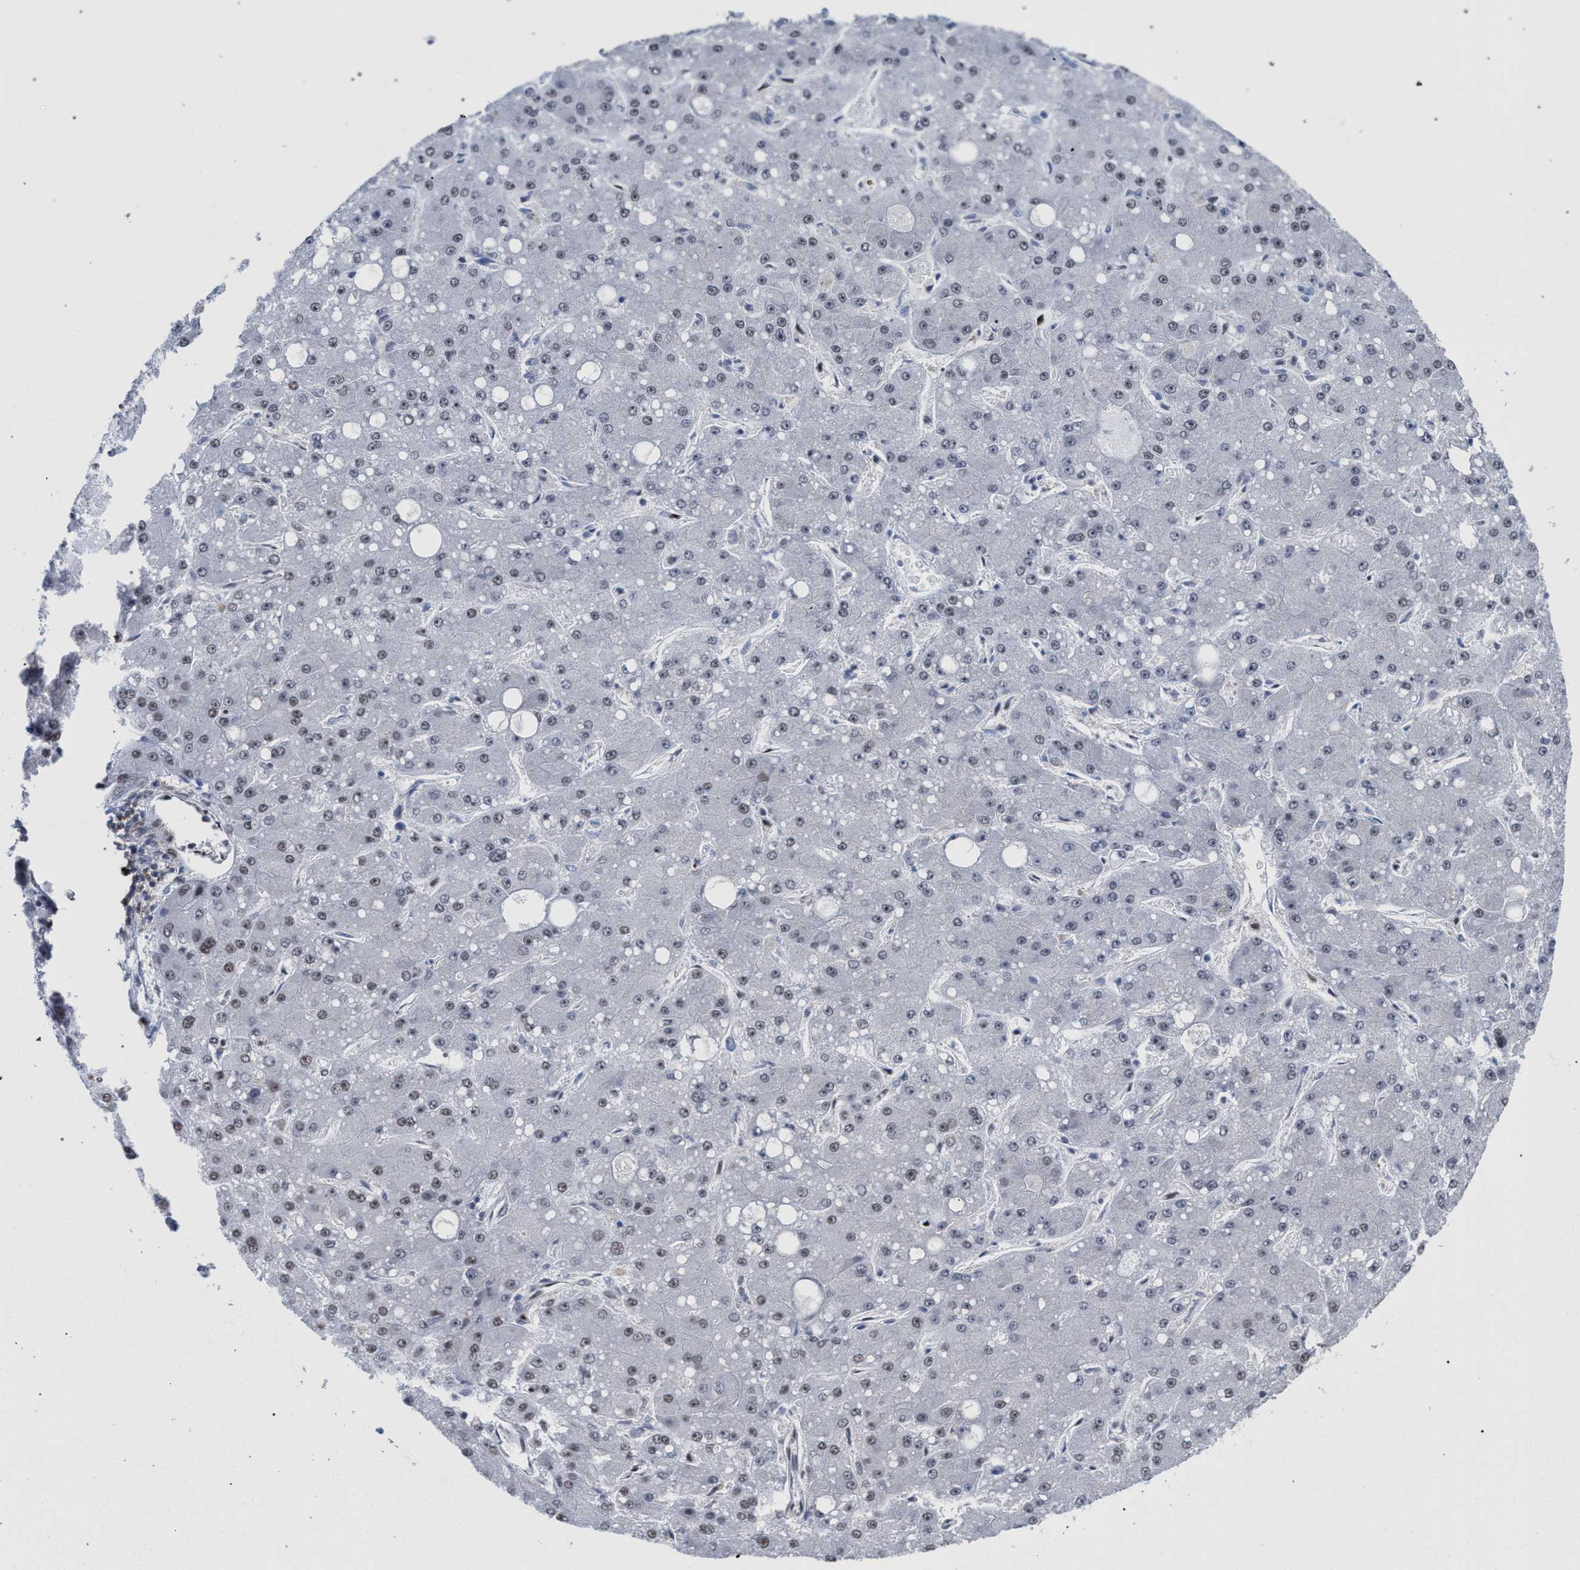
{"staining": {"intensity": "moderate", "quantity": "<25%", "location": "nuclear"}, "tissue": "liver cancer", "cell_type": "Tumor cells", "image_type": "cancer", "snomed": [{"axis": "morphology", "description": "Carcinoma, Hepatocellular, NOS"}, {"axis": "topography", "description": "Liver"}], "caption": "Liver cancer was stained to show a protein in brown. There is low levels of moderate nuclear positivity in about <25% of tumor cells.", "gene": "SCAF4", "patient": {"sex": "male", "age": 67}}